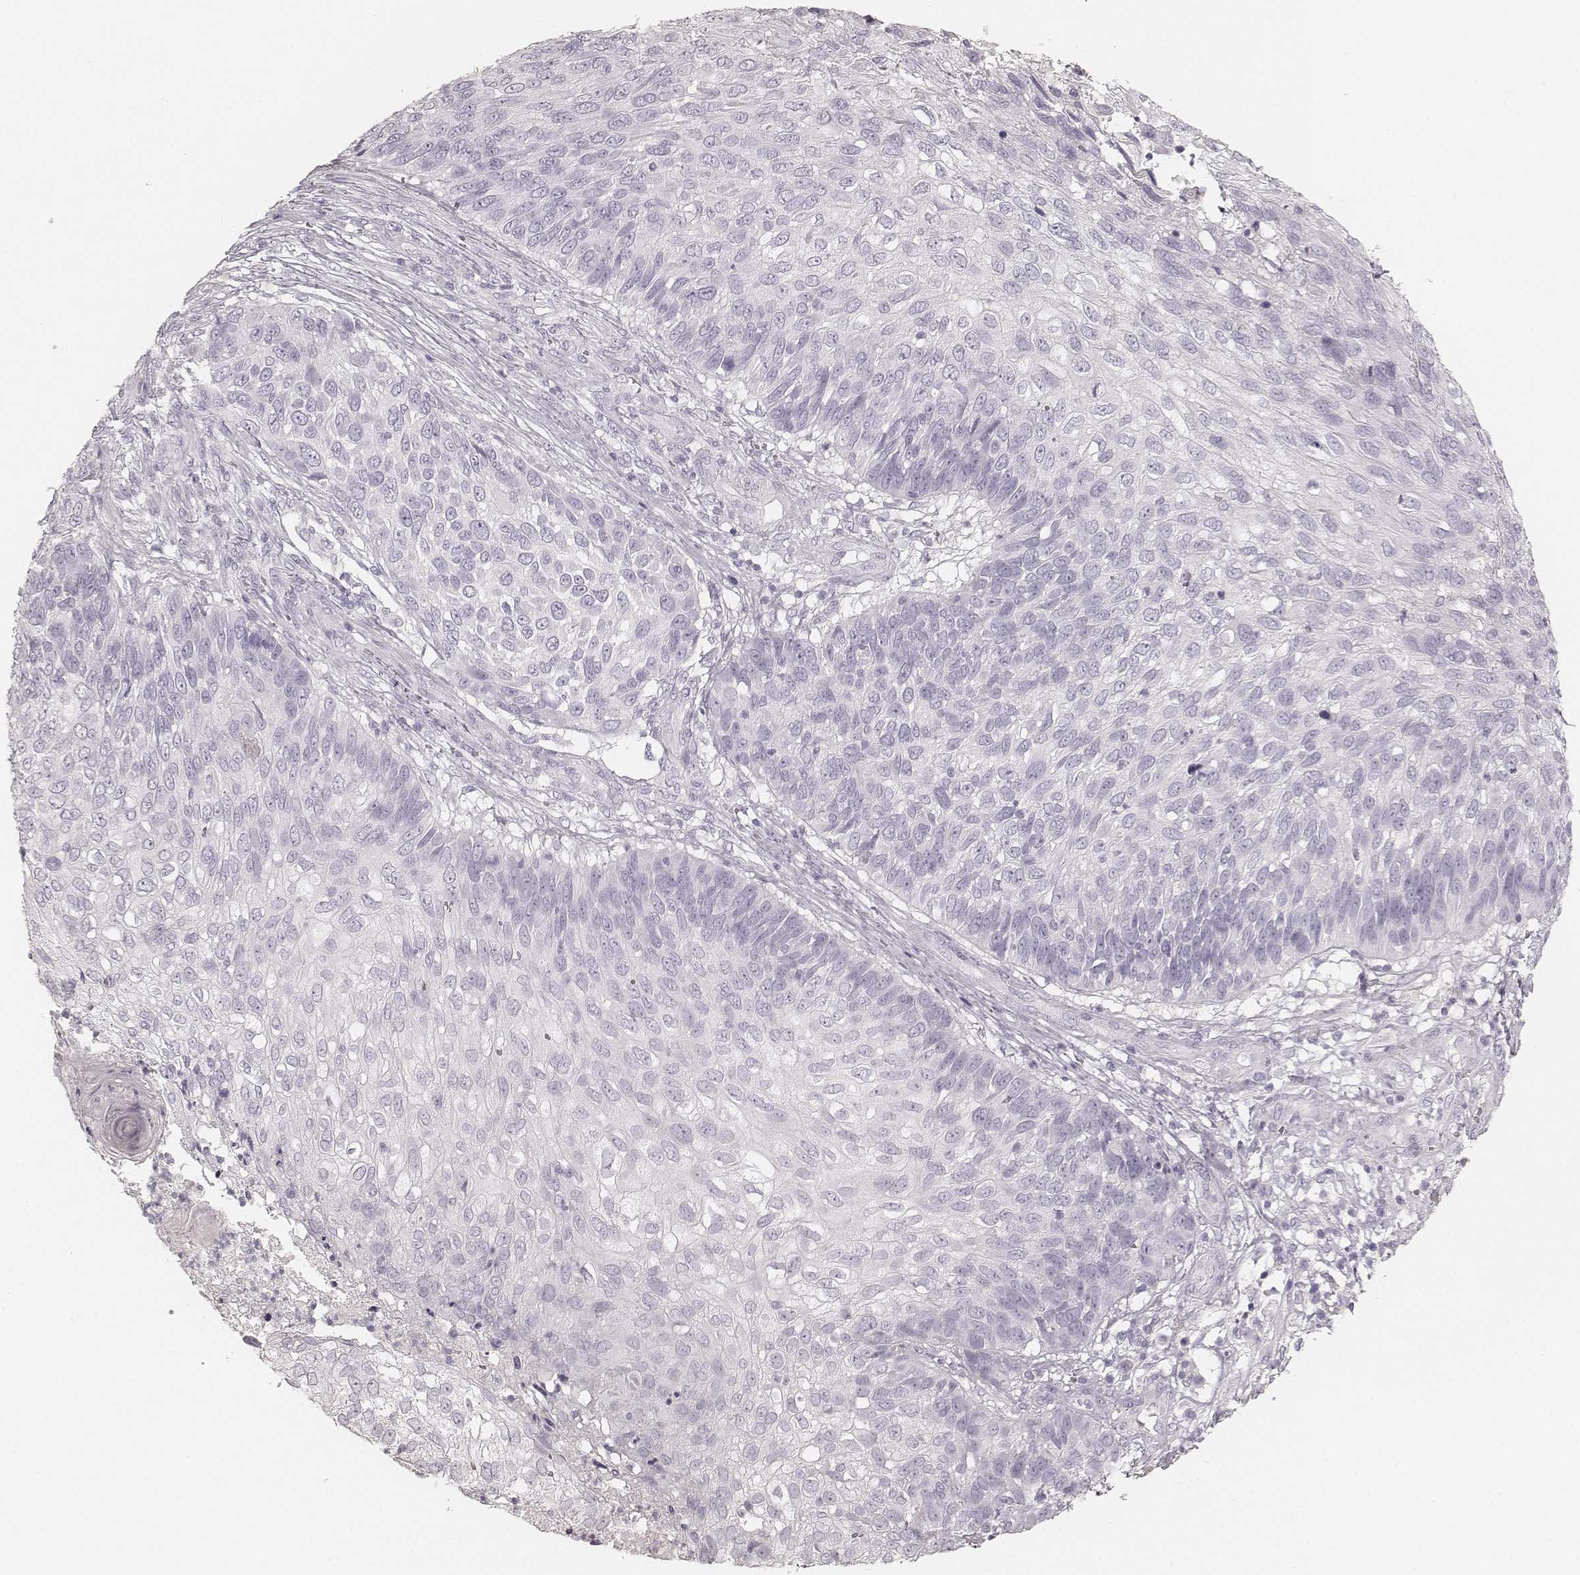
{"staining": {"intensity": "negative", "quantity": "none", "location": "none"}, "tissue": "skin cancer", "cell_type": "Tumor cells", "image_type": "cancer", "snomed": [{"axis": "morphology", "description": "Squamous cell carcinoma, NOS"}, {"axis": "topography", "description": "Skin"}], "caption": "This is a image of immunohistochemistry (IHC) staining of squamous cell carcinoma (skin), which shows no staining in tumor cells.", "gene": "KRT31", "patient": {"sex": "male", "age": 92}}